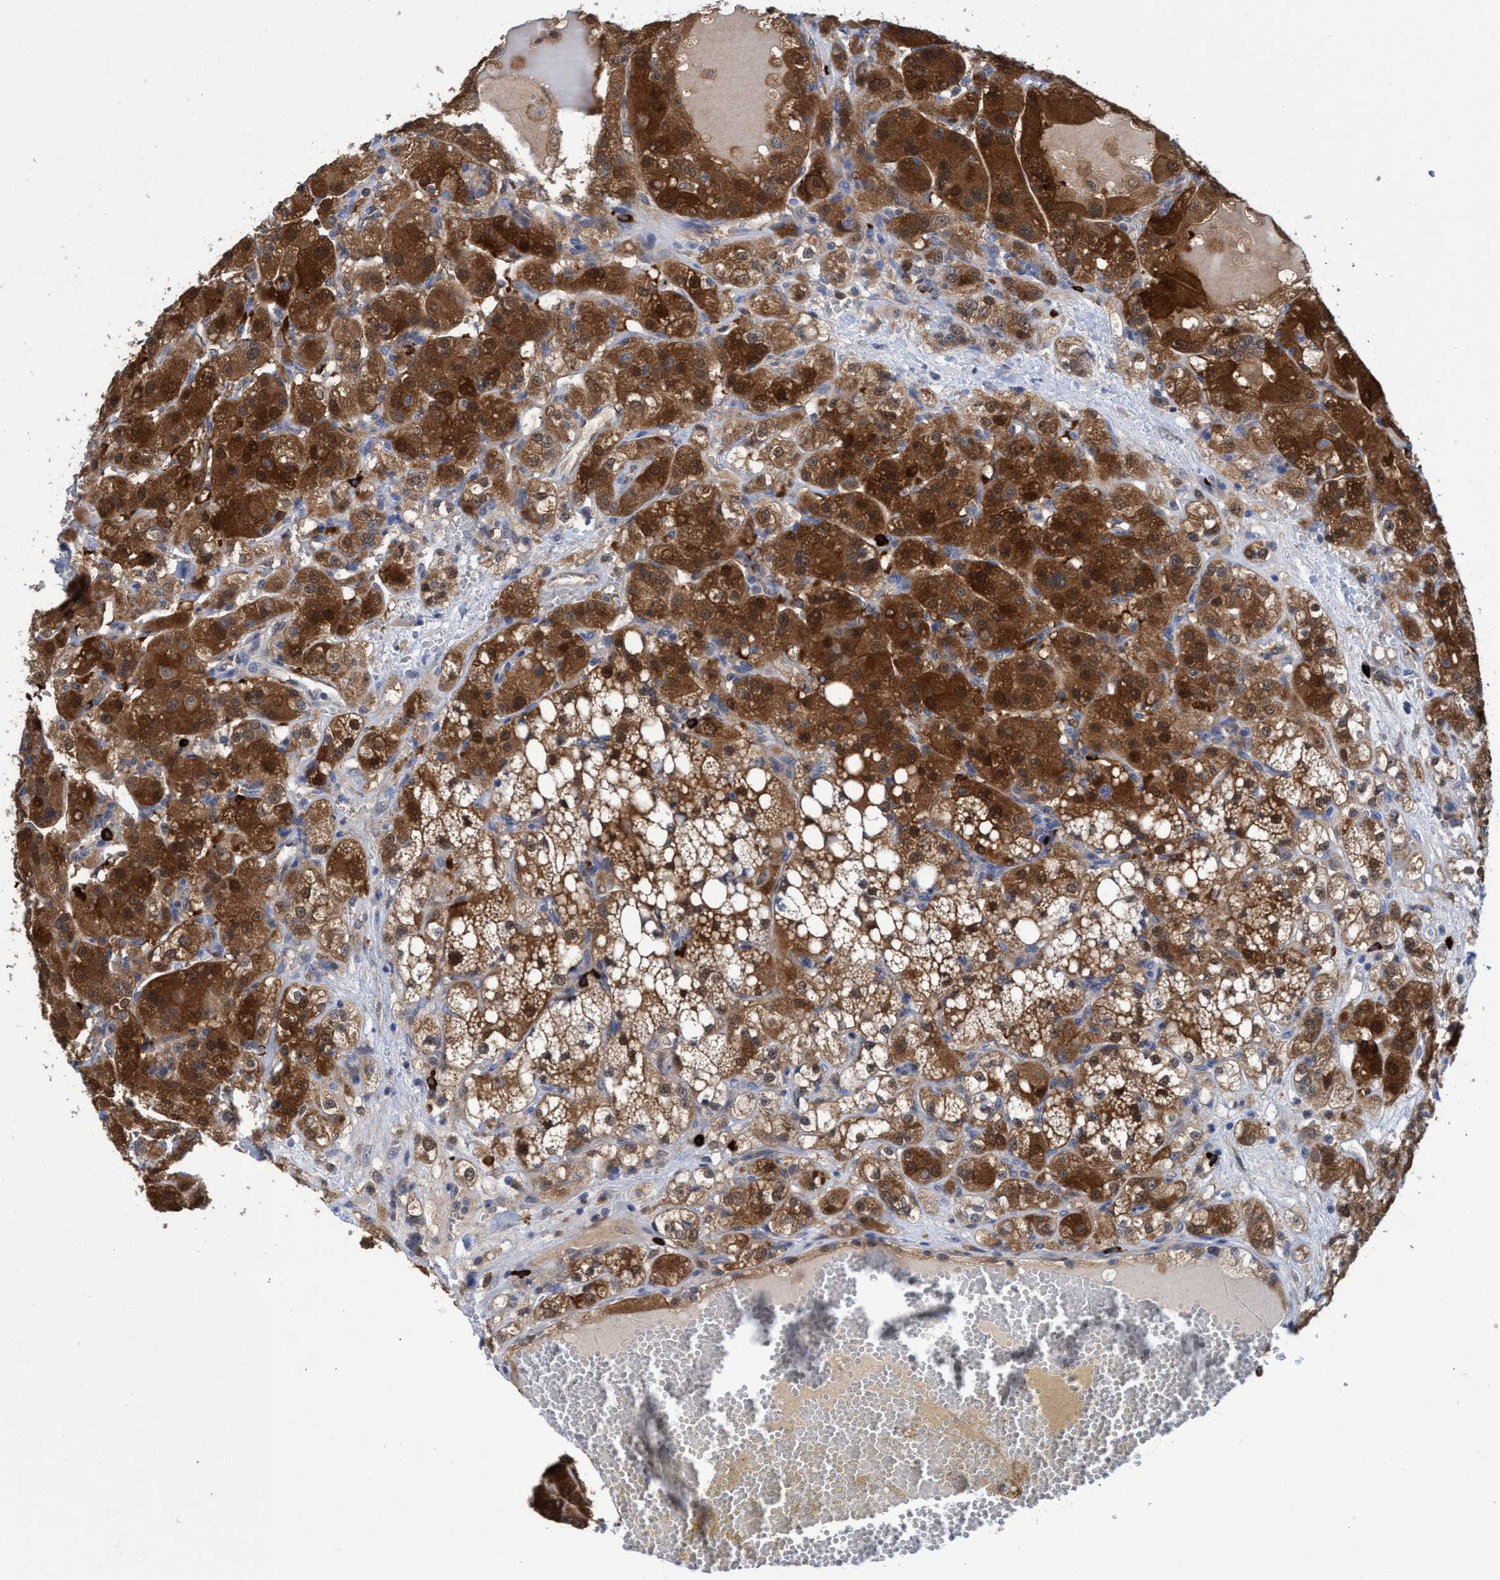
{"staining": {"intensity": "strong", "quantity": ">75%", "location": "cytoplasmic/membranous,nuclear"}, "tissue": "renal cancer", "cell_type": "Tumor cells", "image_type": "cancer", "snomed": [{"axis": "morphology", "description": "Normal tissue, NOS"}, {"axis": "morphology", "description": "Adenocarcinoma, NOS"}, {"axis": "topography", "description": "Kidney"}], "caption": "The immunohistochemical stain highlights strong cytoplasmic/membranous and nuclear positivity in tumor cells of renal adenocarcinoma tissue. The staining was performed using DAB, with brown indicating positive protein expression. Nuclei are stained blue with hematoxylin.", "gene": "PNPO", "patient": {"sex": "male", "age": 61}}